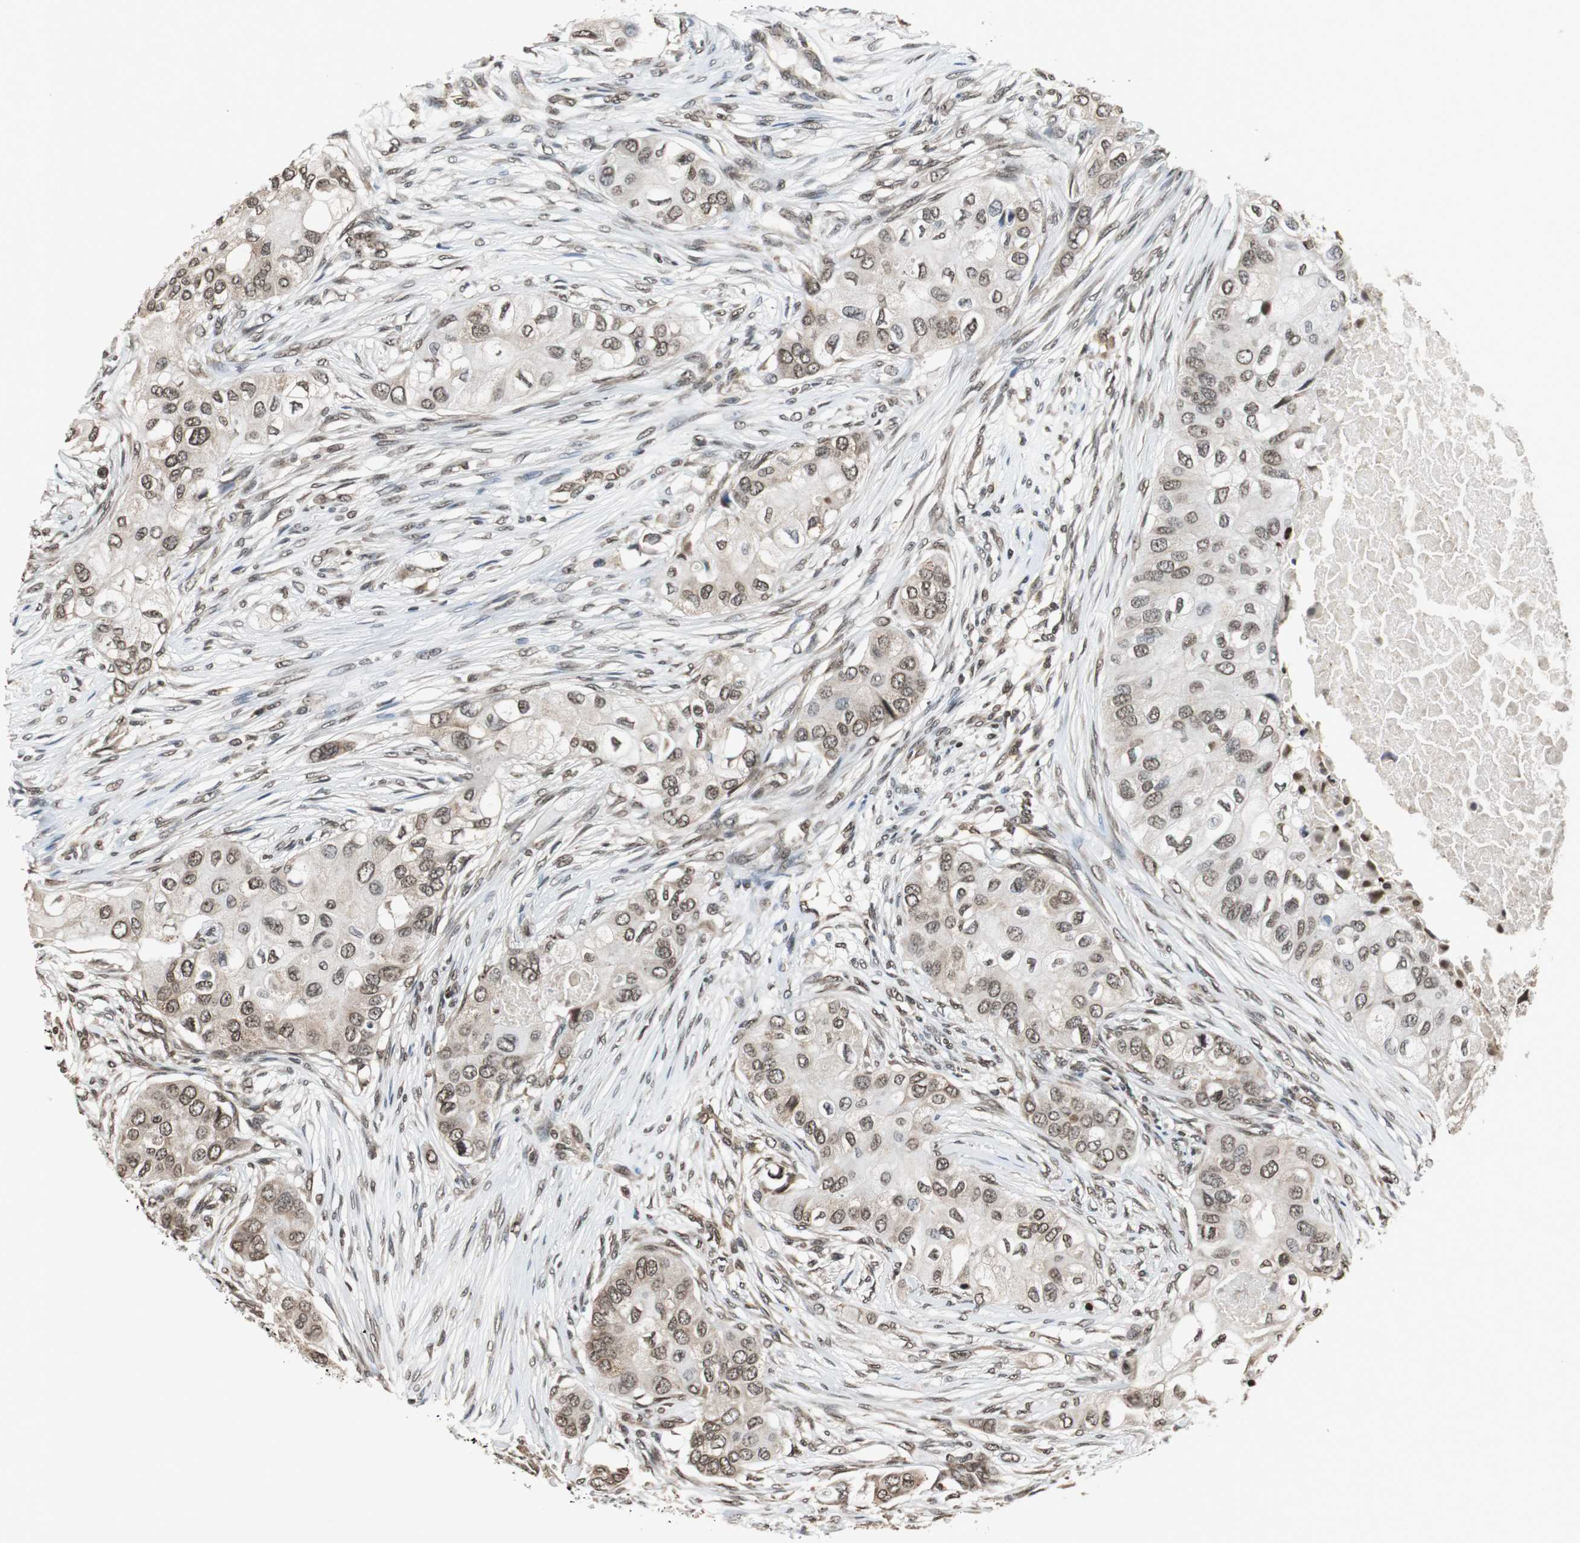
{"staining": {"intensity": "weak", "quantity": ">75%", "location": "cytoplasmic/membranous,nuclear"}, "tissue": "breast cancer", "cell_type": "Tumor cells", "image_type": "cancer", "snomed": [{"axis": "morphology", "description": "Normal tissue, NOS"}, {"axis": "morphology", "description": "Duct carcinoma"}, {"axis": "topography", "description": "Breast"}], "caption": "Protein staining of breast cancer tissue exhibits weak cytoplasmic/membranous and nuclear staining in about >75% of tumor cells.", "gene": "REST", "patient": {"sex": "female", "age": 49}}